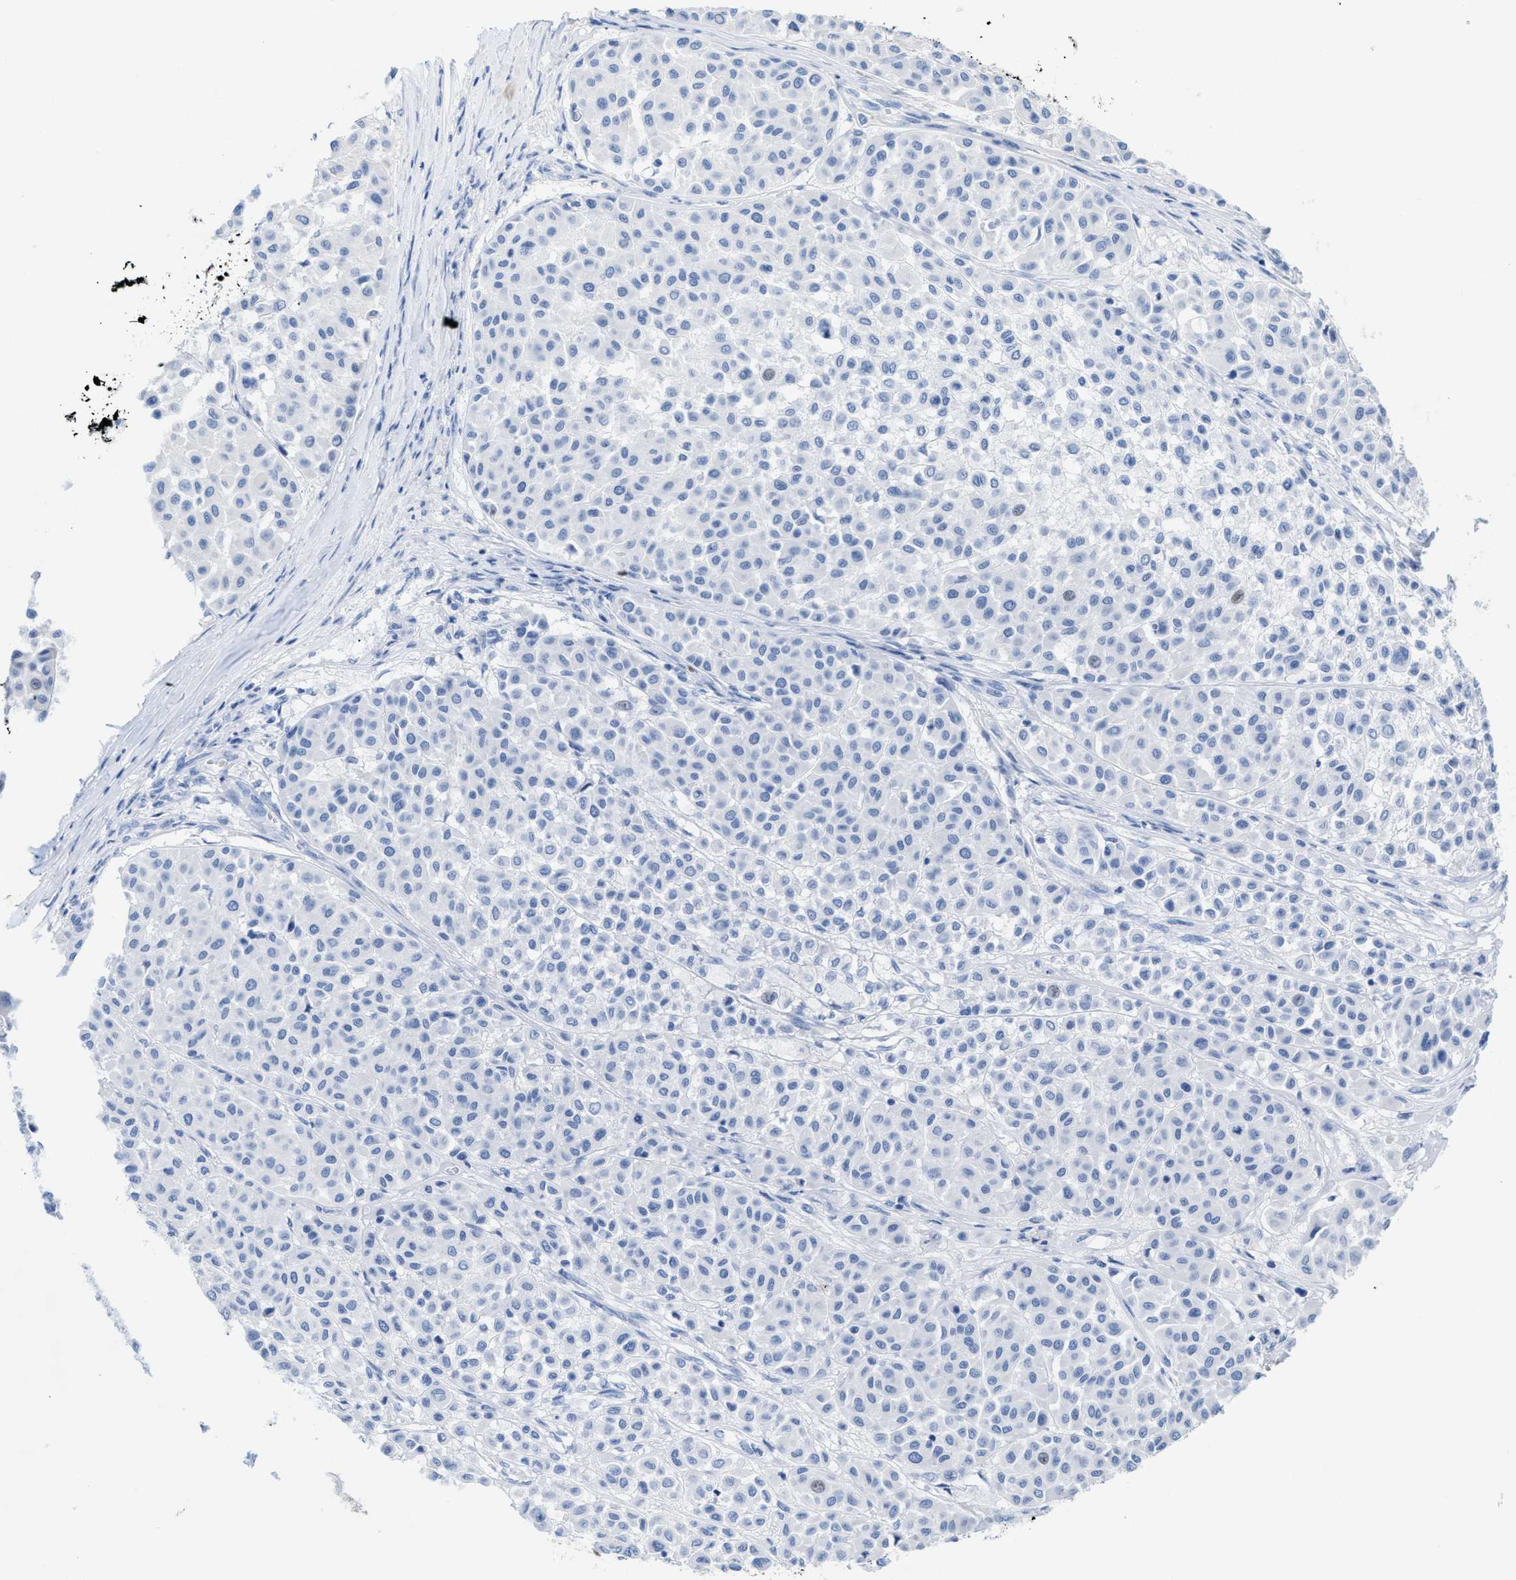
{"staining": {"intensity": "negative", "quantity": "none", "location": "none"}, "tissue": "melanoma", "cell_type": "Tumor cells", "image_type": "cancer", "snomed": [{"axis": "morphology", "description": "Malignant melanoma, Metastatic site"}, {"axis": "topography", "description": "Soft tissue"}], "caption": "Malignant melanoma (metastatic site) was stained to show a protein in brown. There is no significant positivity in tumor cells.", "gene": "ANKFN1", "patient": {"sex": "male", "age": 41}}